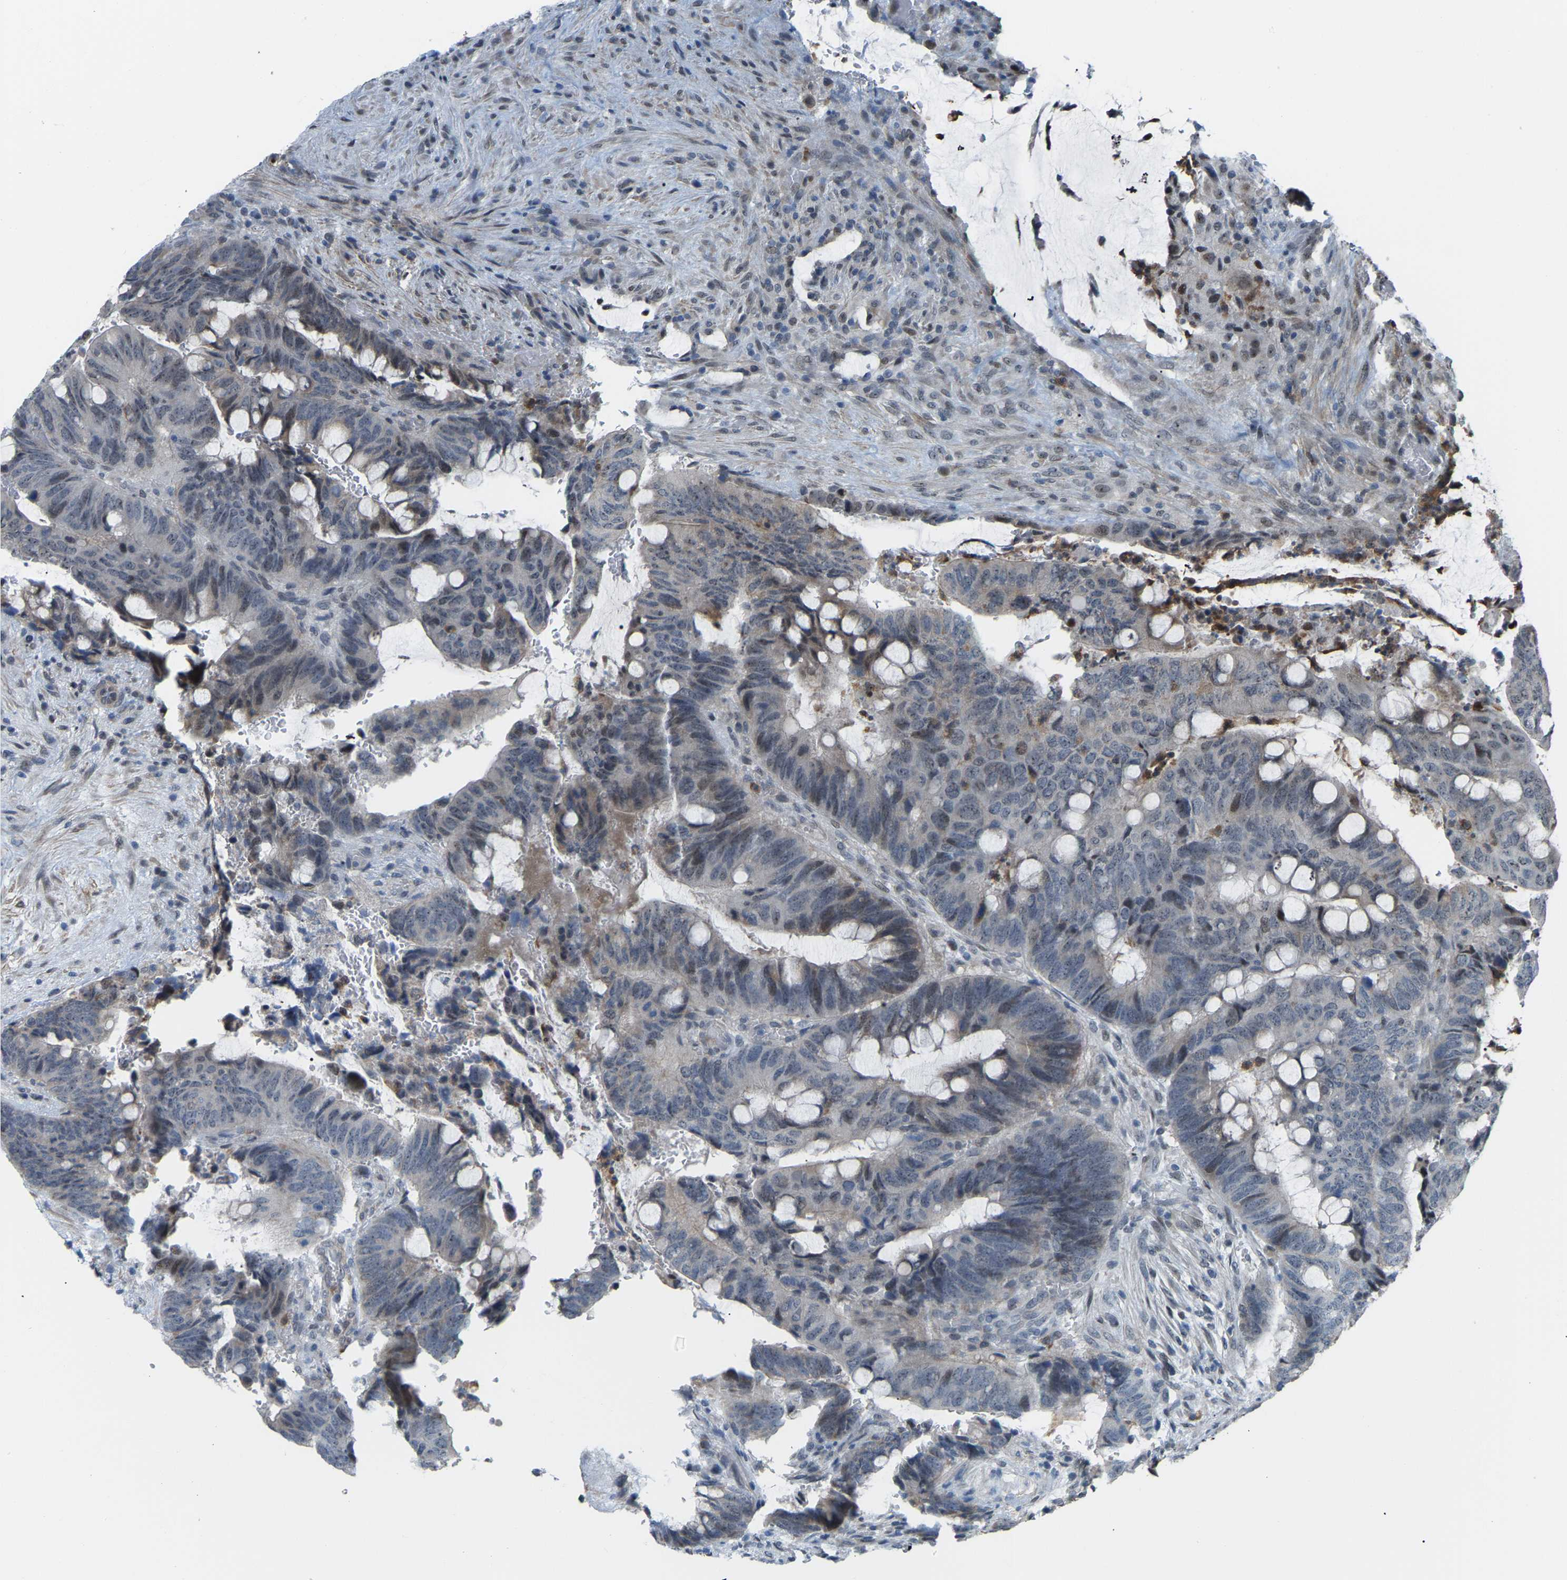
{"staining": {"intensity": "weak", "quantity": "<25%", "location": "nuclear"}, "tissue": "colorectal cancer", "cell_type": "Tumor cells", "image_type": "cancer", "snomed": [{"axis": "morphology", "description": "Normal tissue, NOS"}, {"axis": "morphology", "description": "Adenocarcinoma, NOS"}, {"axis": "topography", "description": "Rectum"}, {"axis": "topography", "description": "Peripheral nerve tissue"}], "caption": "Histopathology image shows no protein expression in tumor cells of colorectal cancer tissue.", "gene": "CROT", "patient": {"sex": "male", "age": 92}}